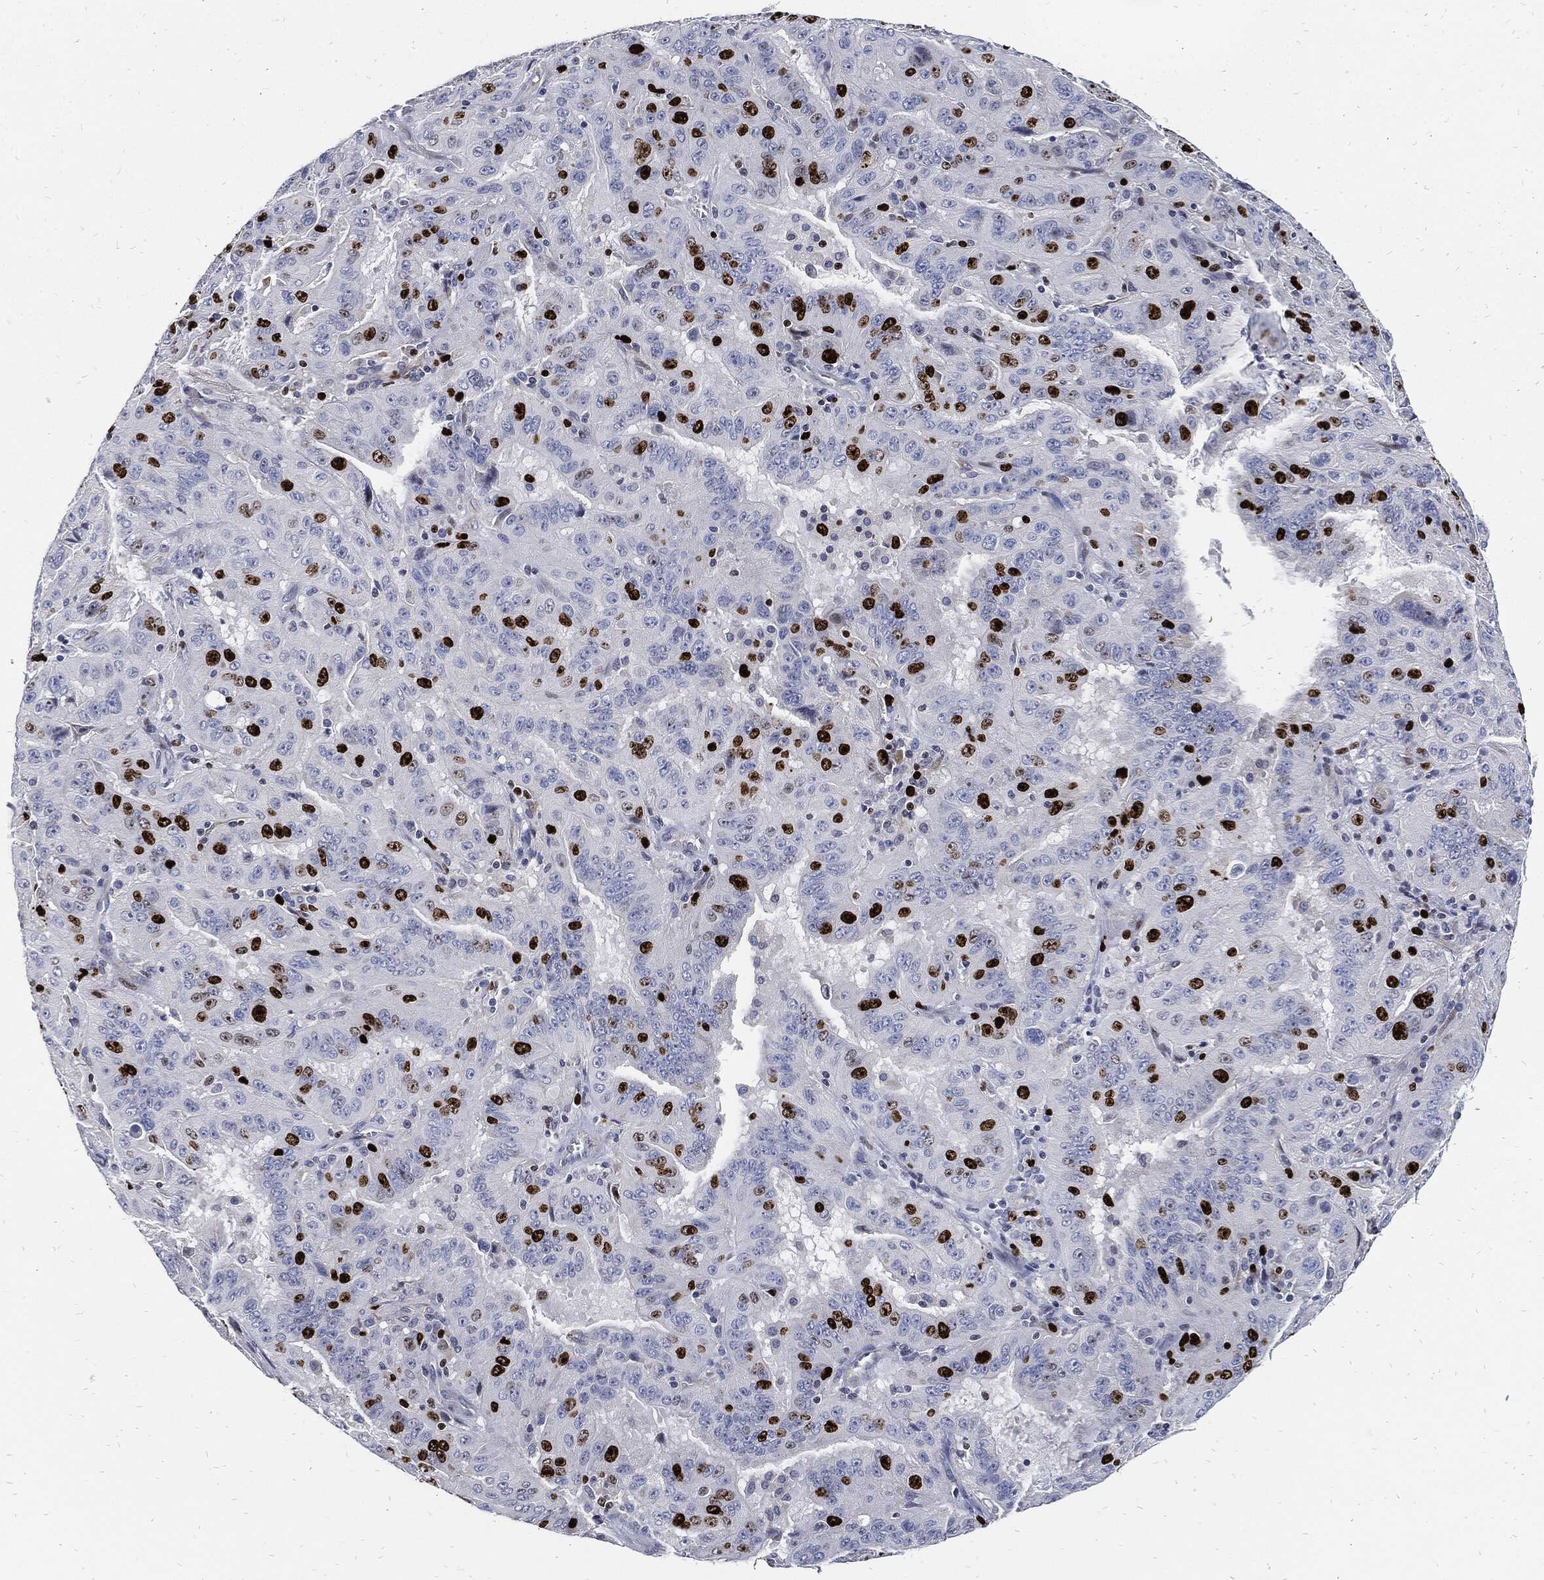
{"staining": {"intensity": "strong", "quantity": "25%-75%", "location": "nuclear"}, "tissue": "pancreatic cancer", "cell_type": "Tumor cells", "image_type": "cancer", "snomed": [{"axis": "morphology", "description": "Adenocarcinoma, NOS"}, {"axis": "topography", "description": "Pancreas"}], "caption": "A photomicrograph showing strong nuclear expression in about 25%-75% of tumor cells in pancreatic cancer (adenocarcinoma), as visualized by brown immunohistochemical staining.", "gene": "MKI67", "patient": {"sex": "male", "age": 63}}